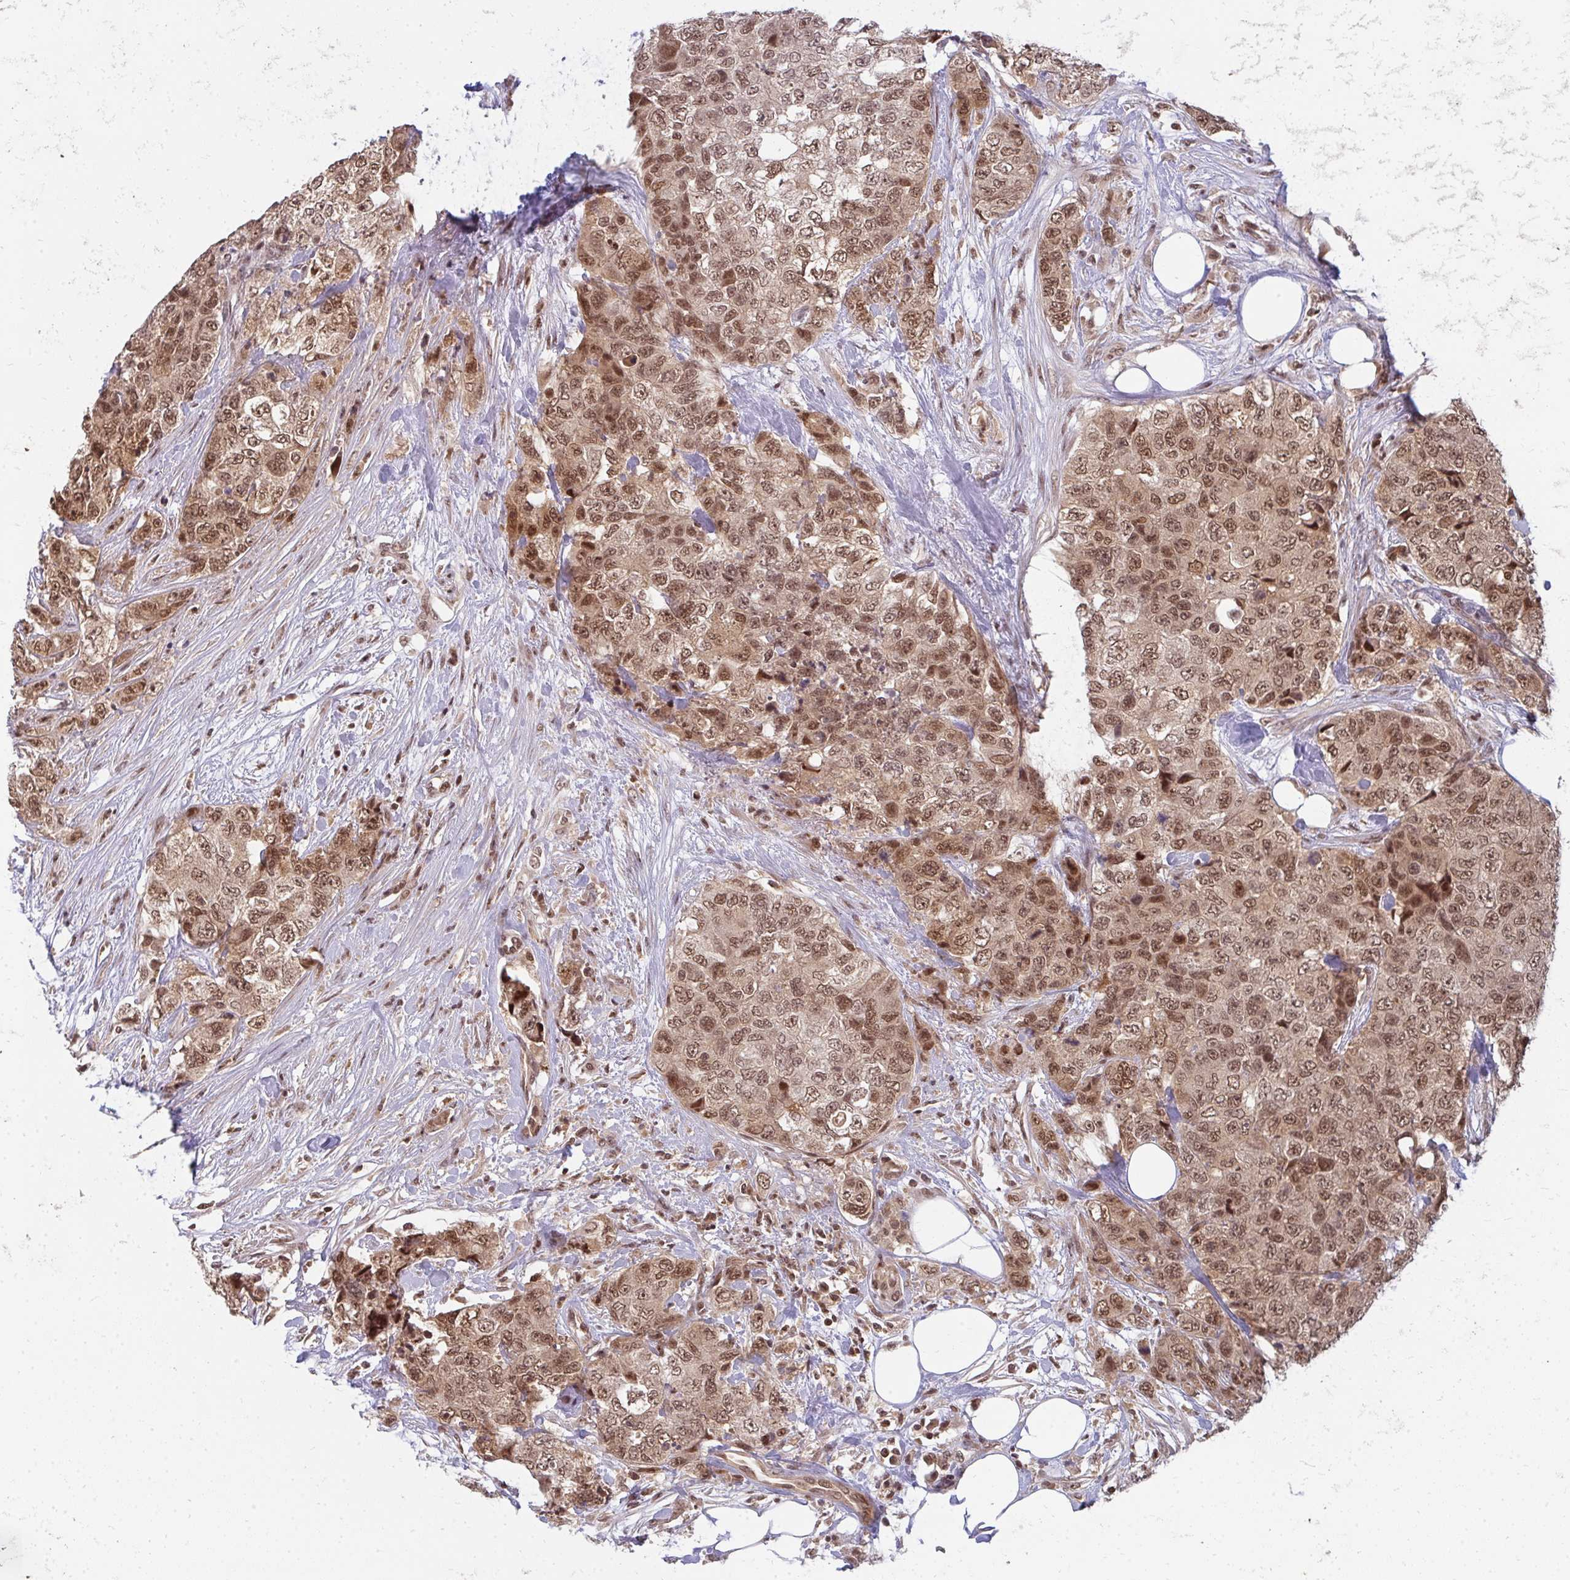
{"staining": {"intensity": "moderate", "quantity": ">75%", "location": "nuclear"}, "tissue": "urothelial cancer", "cell_type": "Tumor cells", "image_type": "cancer", "snomed": [{"axis": "morphology", "description": "Urothelial carcinoma, High grade"}, {"axis": "topography", "description": "Urinary bladder"}], "caption": "This is a micrograph of IHC staining of urothelial cancer, which shows moderate staining in the nuclear of tumor cells.", "gene": "GTF3C6", "patient": {"sex": "female", "age": 78}}